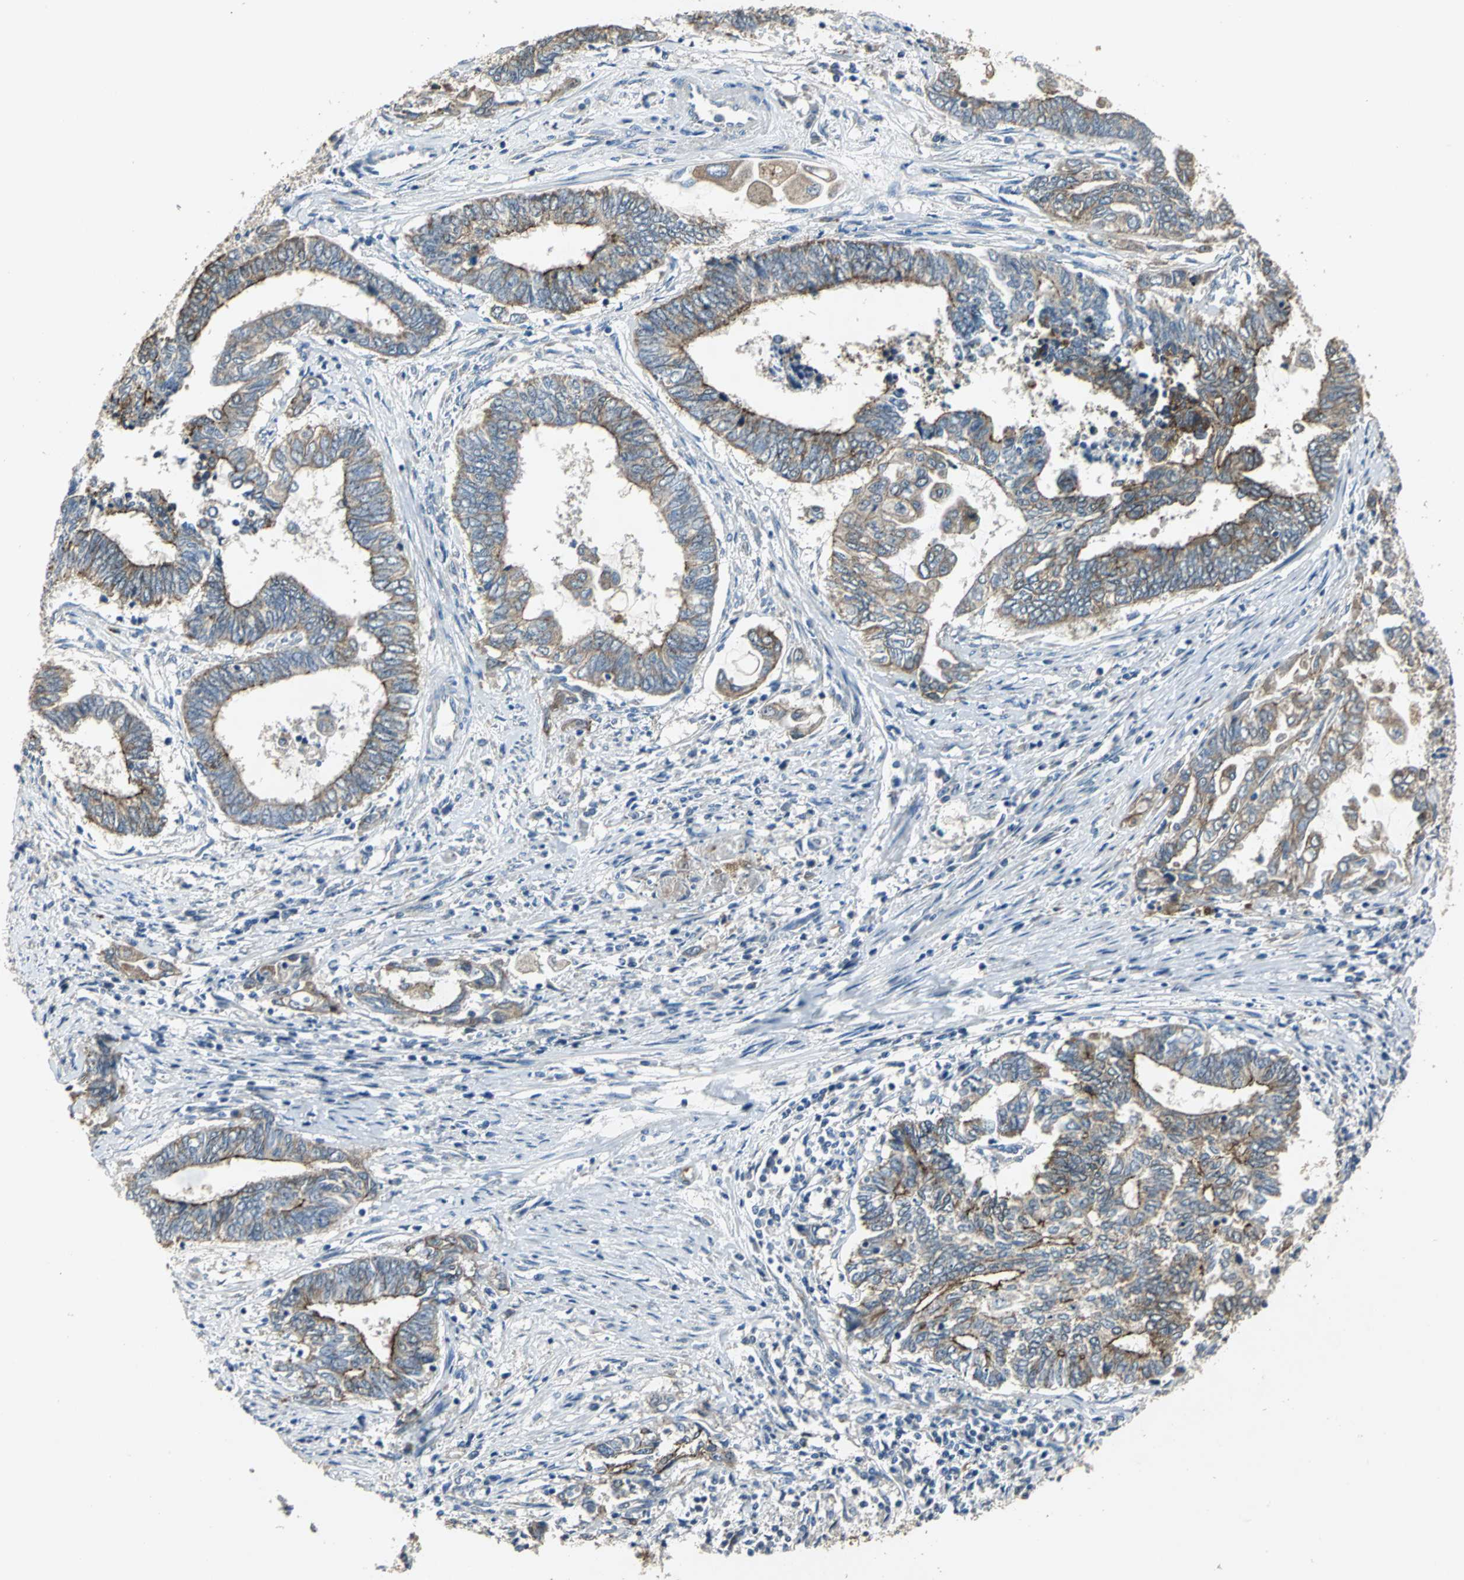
{"staining": {"intensity": "moderate", "quantity": ">75%", "location": "cytoplasmic/membranous"}, "tissue": "endometrial cancer", "cell_type": "Tumor cells", "image_type": "cancer", "snomed": [{"axis": "morphology", "description": "Adenocarcinoma, NOS"}, {"axis": "topography", "description": "Uterus"}, {"axis": "topography", "description": "Endometrium"}], "caption": "Endometrial cancer (adenocarcinoma) was stained to show a protein in brown. There is medium levels of moderate cytoplasmic/membranous staining in approximately >75% of tumor cells. (brown staining indicates protein expression, while blue staining denotes nuclei).", "gene": "OCLN", "patient": {"sex": "female", "age": 70}}